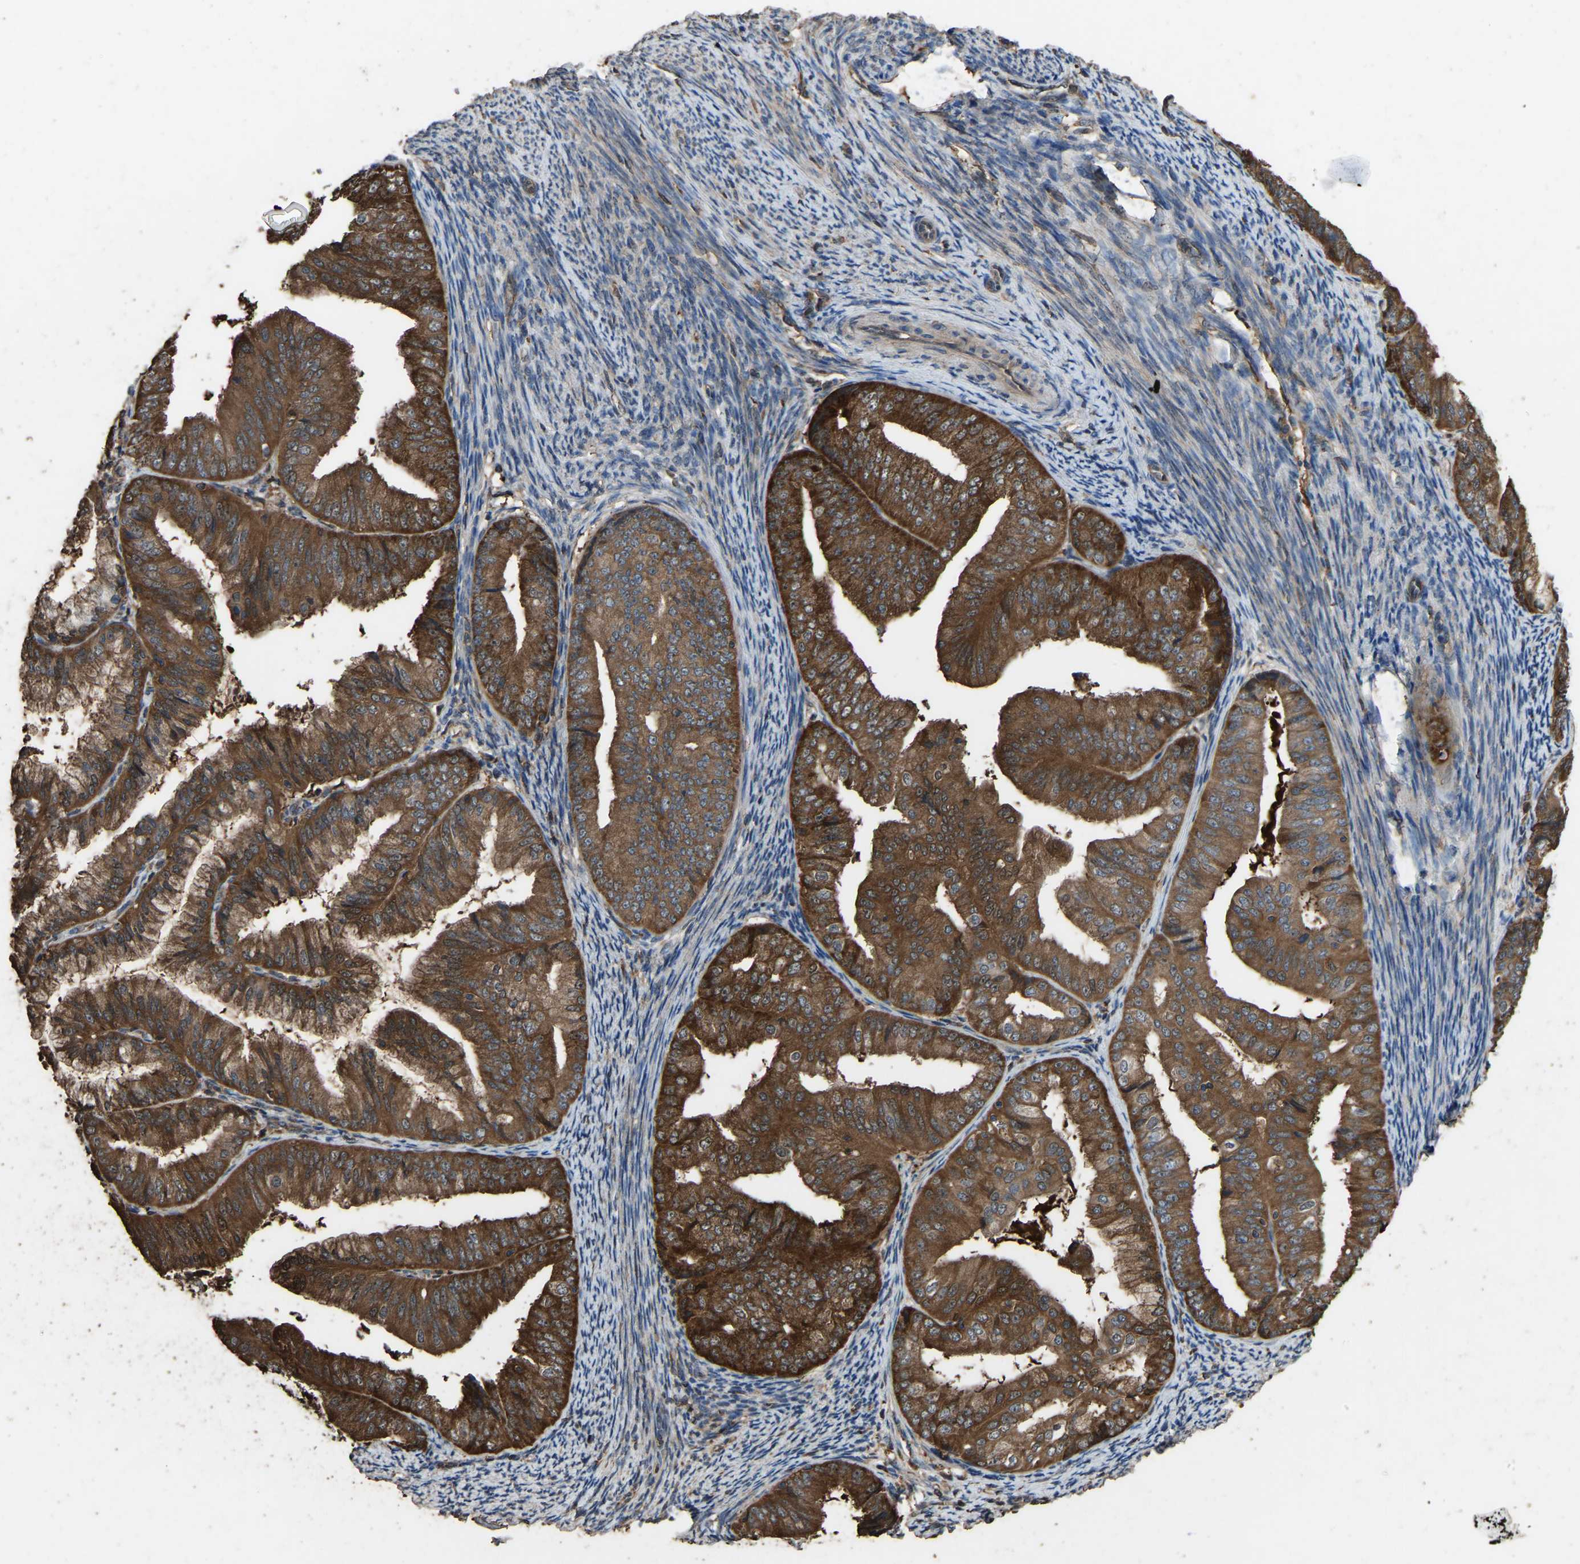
{"staining": {"intensity": "moderate", "quantity": ">75%", "location": "cytoplasmic/membranous"}, "tissue": "endometrial cancer", "cell_type": "Tumor cells", "image_type": "cancer", "snomed": [{"axis": "morphology", "description": "Adenocarcinoma, NOS"}, {"axis": "topography", "description": "Endometrium"}], "caption": "Immunohistochemical staining of human endometrial adenocarcinoma demonstrates medium levels of moderate cytoplasmic/membranous positivity in about >75% of tumor cells.", "gene": "FHIT", "patient": {"sex": "female", "age": 63}}